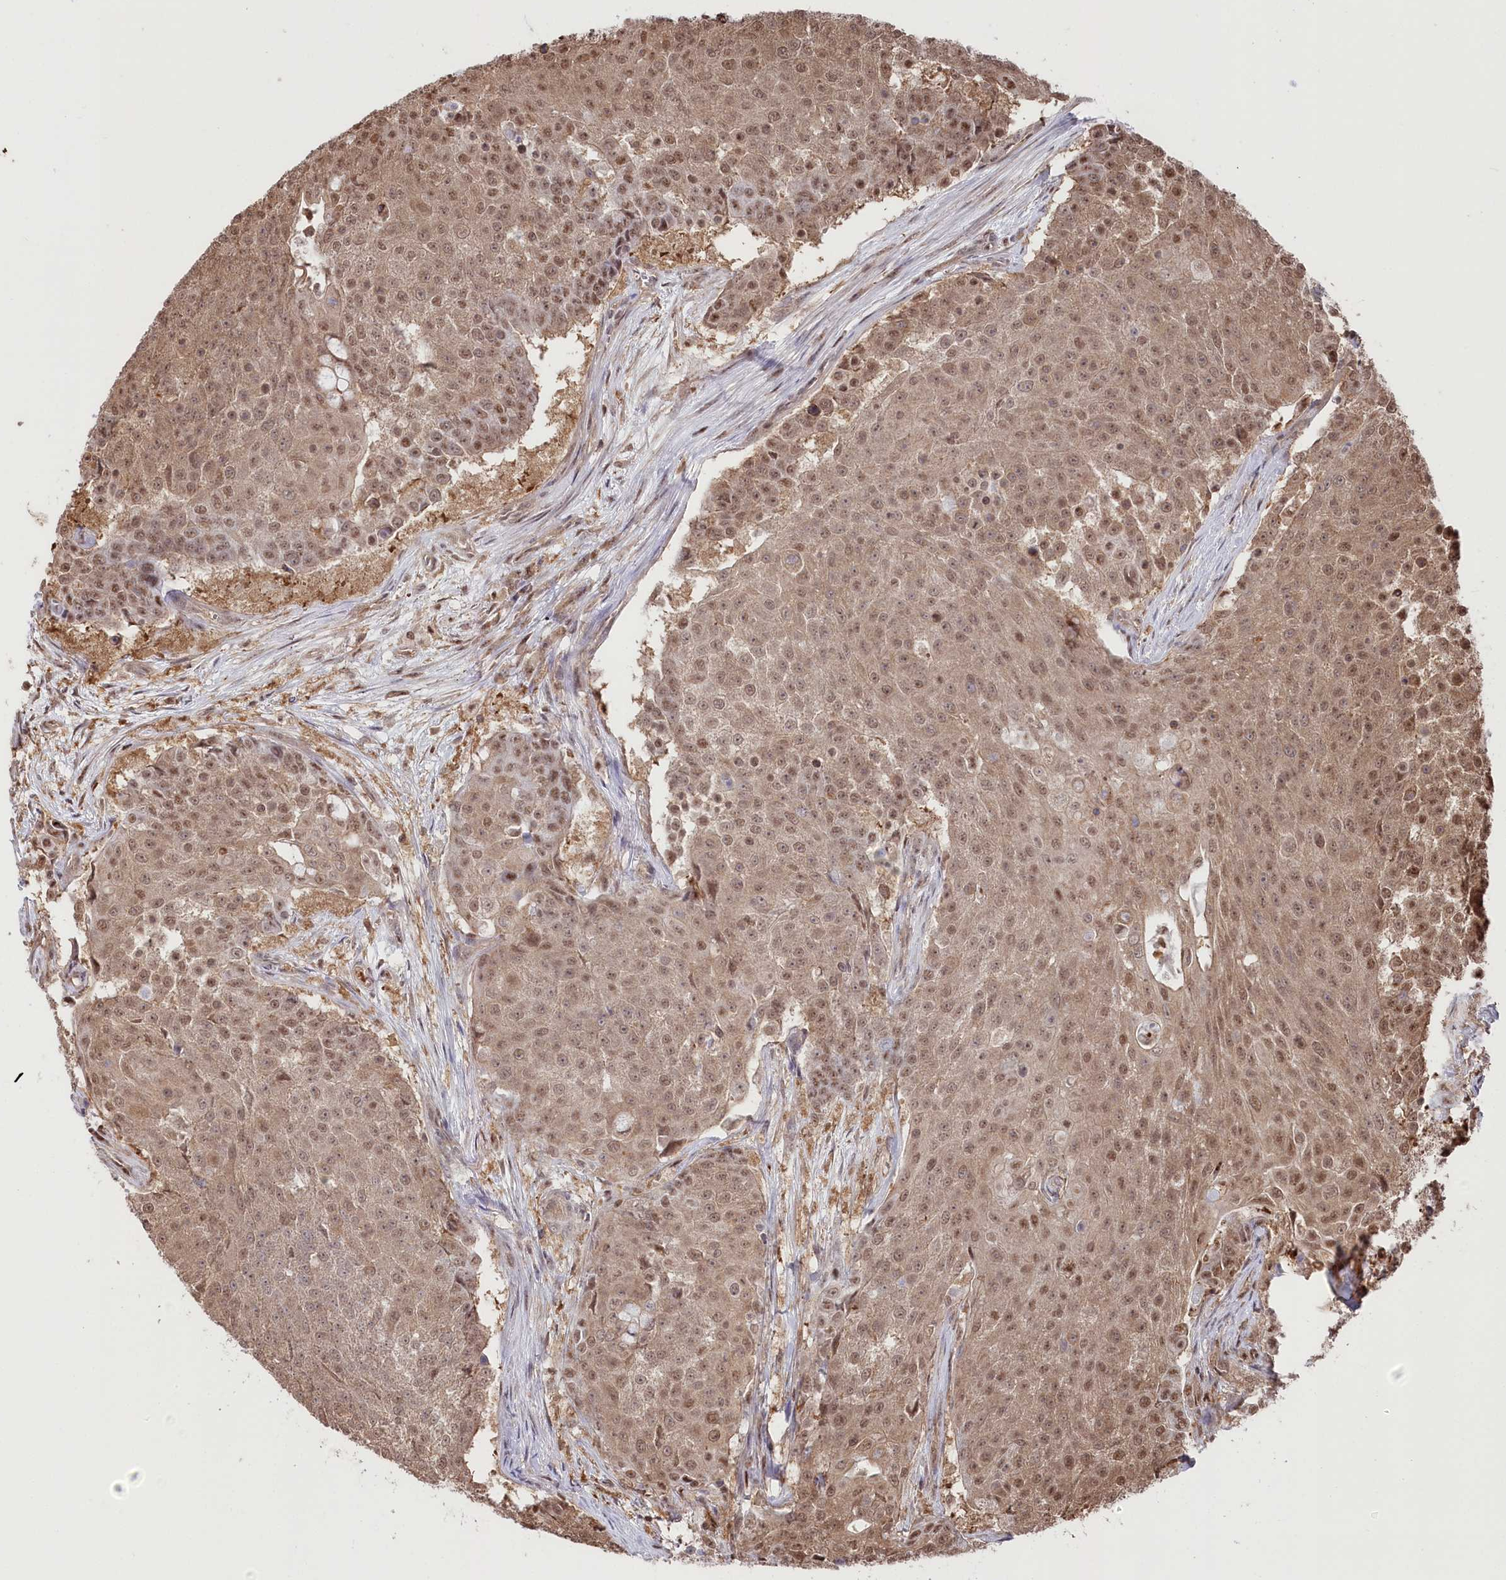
{"staining": {"intensity": "moderate", "quantity": ">75%", "location": "cytoplasmic/membranous,nuclear"}, "tissue": "urothelial cancer", "cell_type": "Tumor cells", "image_type": "cancer", "snomed": [{"axis": "morphology", "description": "Urothelial carcinoma, High grade"}, {"axis": "topography", "description": "Urinary bladder"}], "caption": "DAB immunohistochemical staining of urothelial carcinoma (high-grade) displays moderate cytoplasmic/membranous and nuclear protein expression in about >75% of tumor cells.", "gene": "PSMA1", "patient": {"sex": "female", "age": 63}}